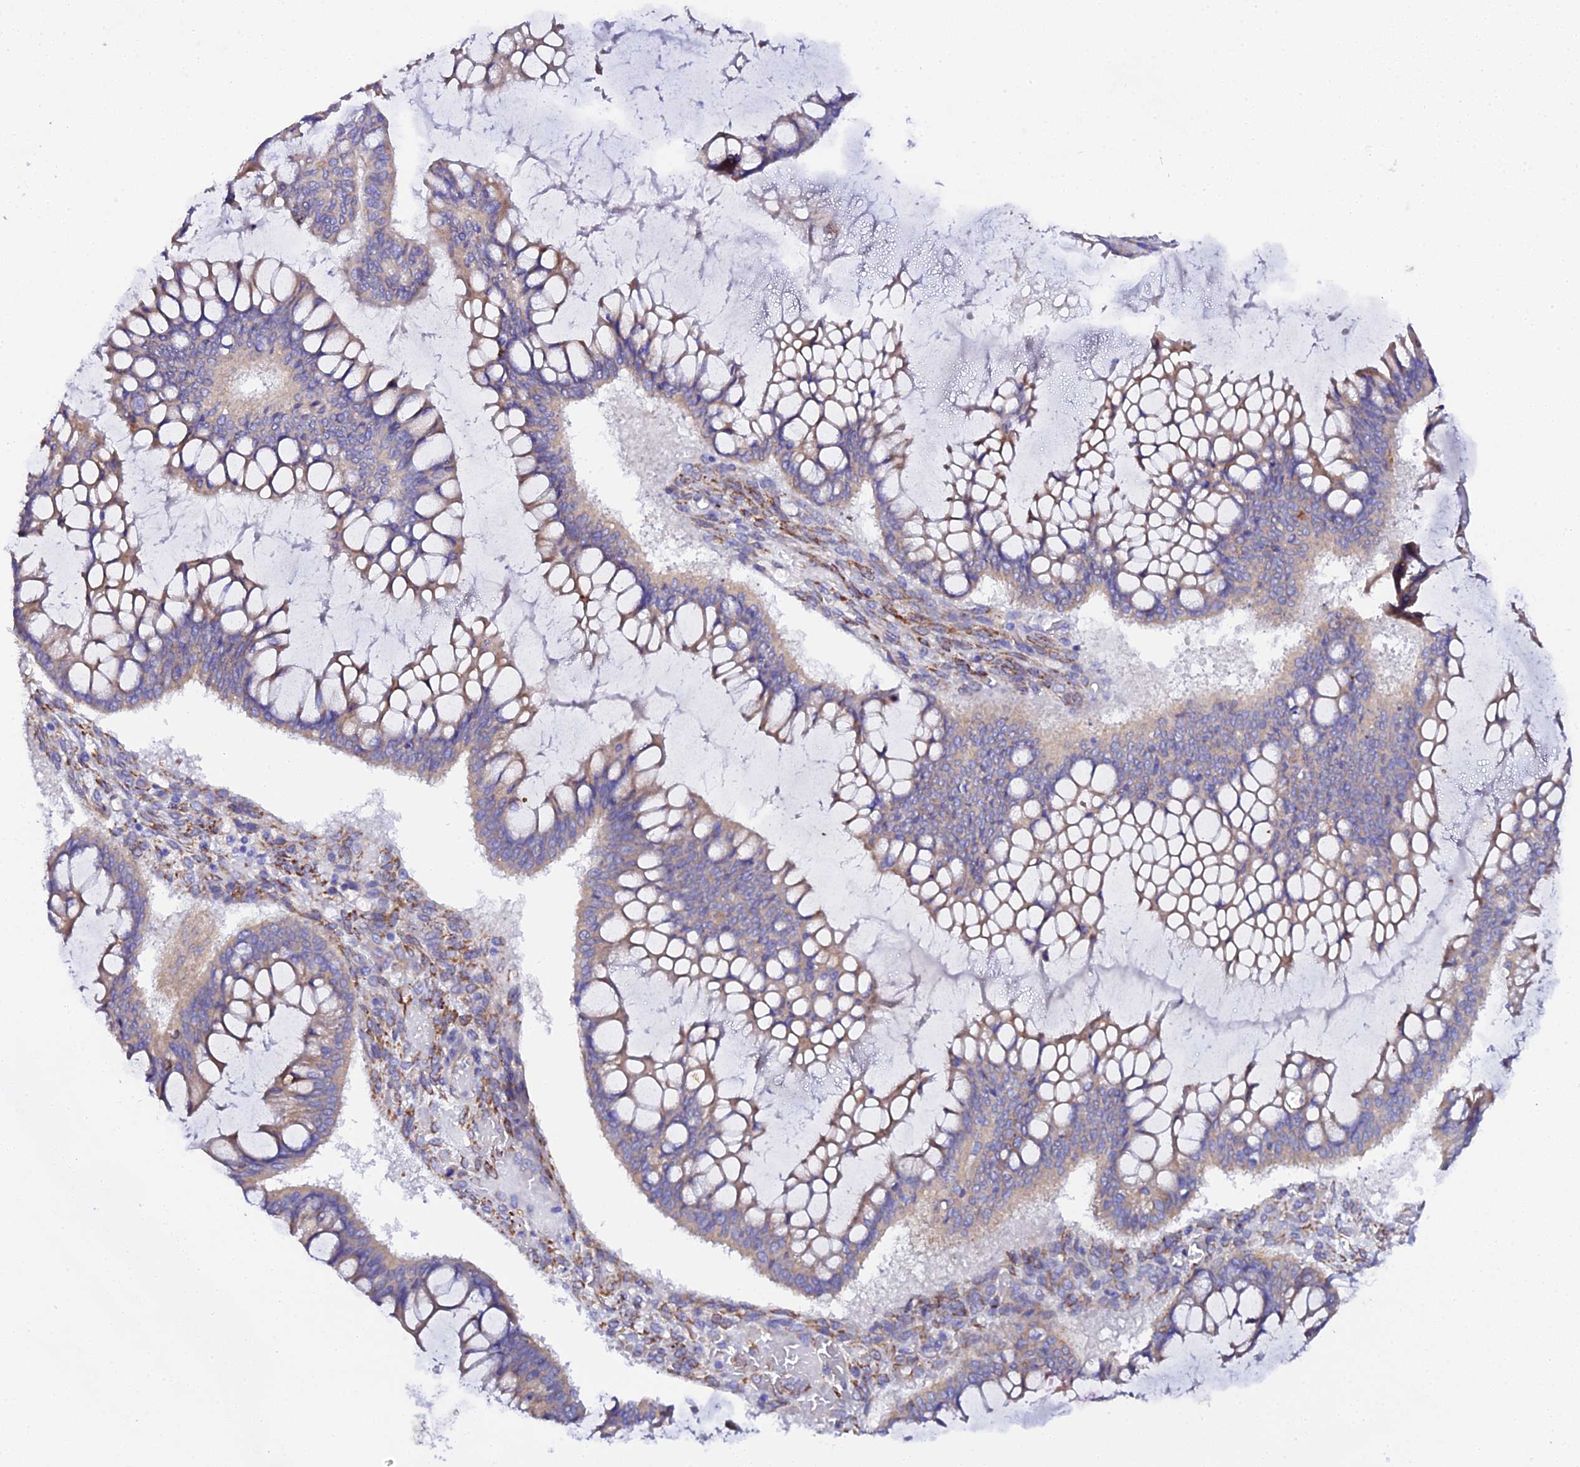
{"staining": {"intensity": "weak", "quantity": "25%-75%", "location": "cytoplasmic/membranous"}, "tissue": "ovarian cancer", "cell_type": "Tumor cells", "image_type": "cancer", "snomed": [{"axis": "morphology", "description": "Cystadenocarcinoma, mucinous, NOS"}, {"axis": "topography", "description": "Ovary"}], "caption": "A histopathology image of ovarian mucinous cystadenocarcinoma stained for a protein reveals weak cytoplasmic/membranous brown staining in tumor cells.", "gene": "CFAP45", "patient": {"sex": "female", "age": 73}}